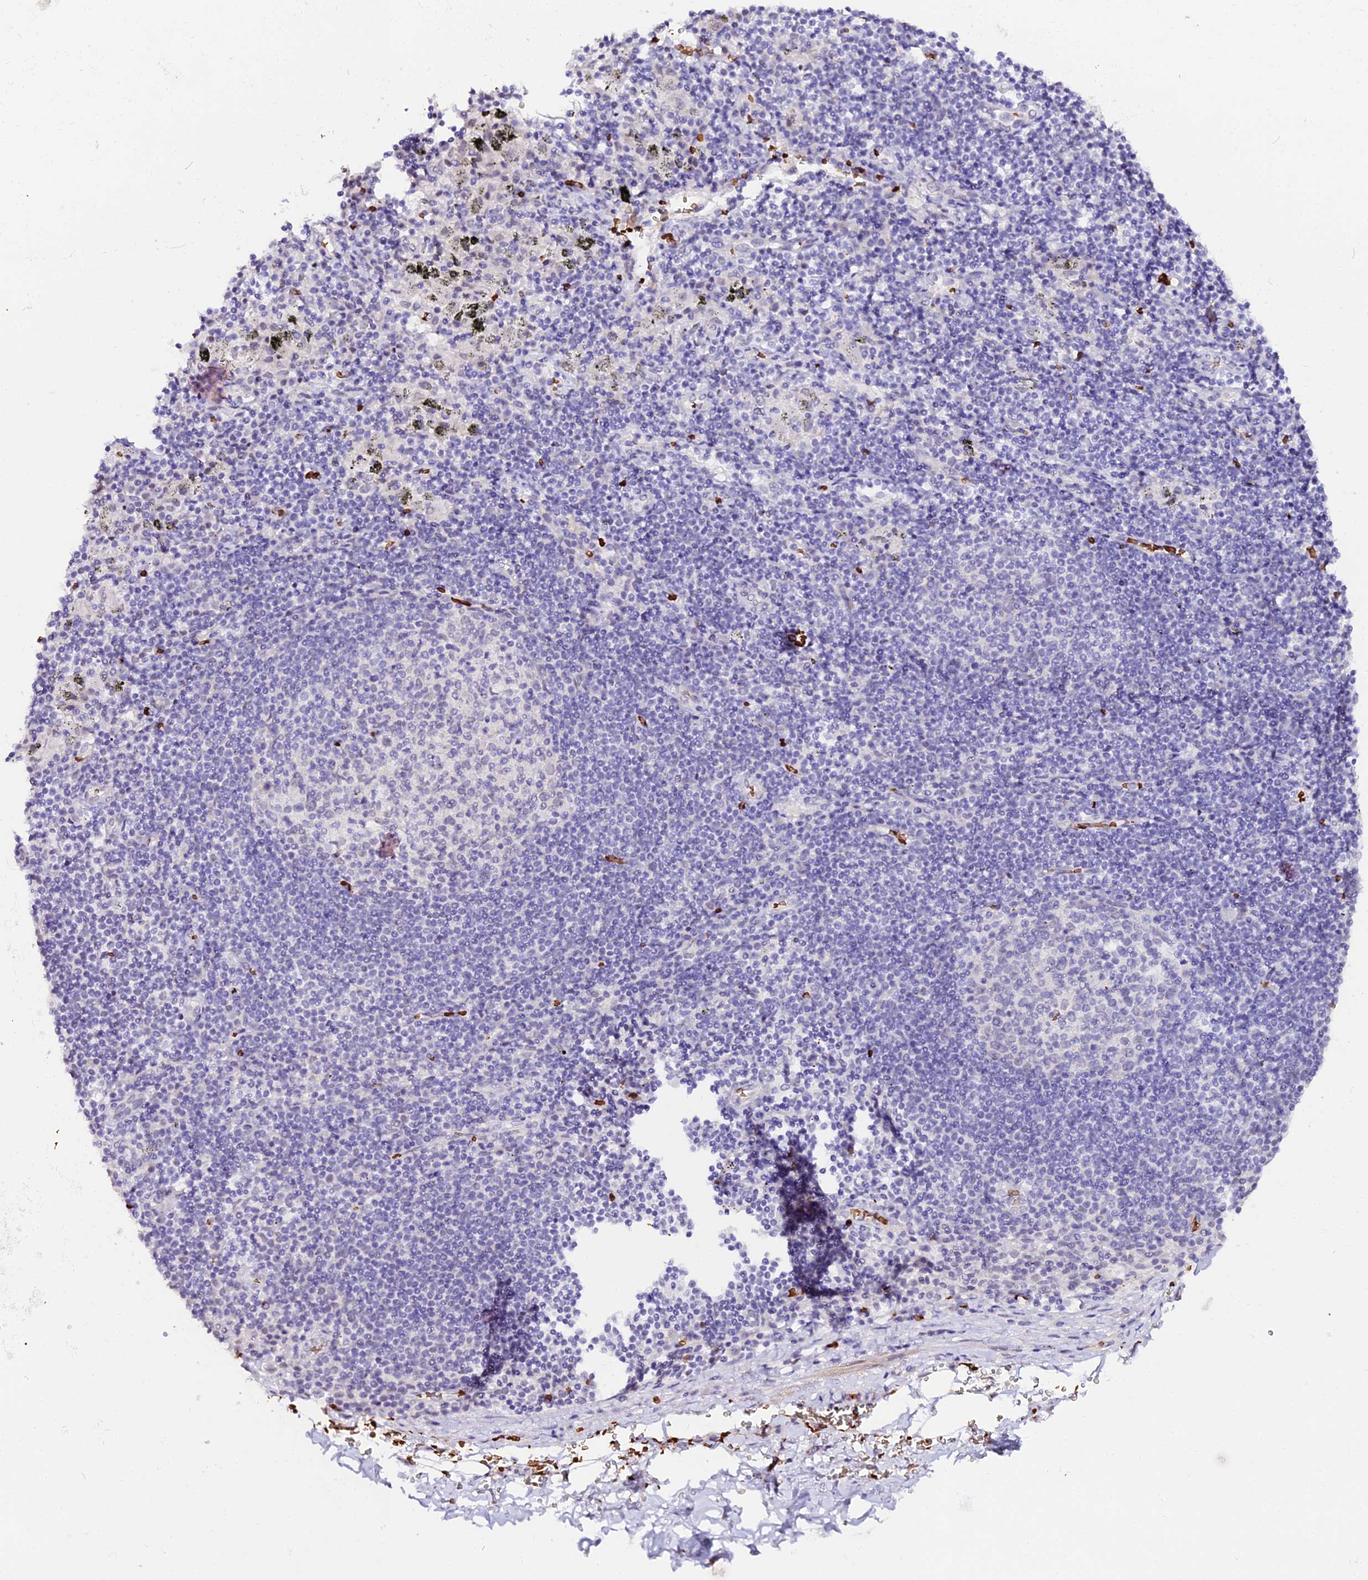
{"staining": {"intensity": "negative", "quantity": "none", "location": "none"}, "tissue": "adipose tissue", "cell_type": "Adipocytes", "image_type": "normal", "snomed": [{"axis": "morphology", "description": "Normal tissue, NOS"}, {"axis": "topography", "description": "Lymph node"}, {"axis": "topography", "description": "Cartilage tissue"}, {"axis": "topography", "description": "Bronchus"}], "caption": "DAB (3,3'-diaminobenzidine) immunohistochemical staining of normal adipose tissue exhibits no significant staining in adipocytes.", "gene": "CFAP45", "patient": {"sex": "male", "age": 63}}